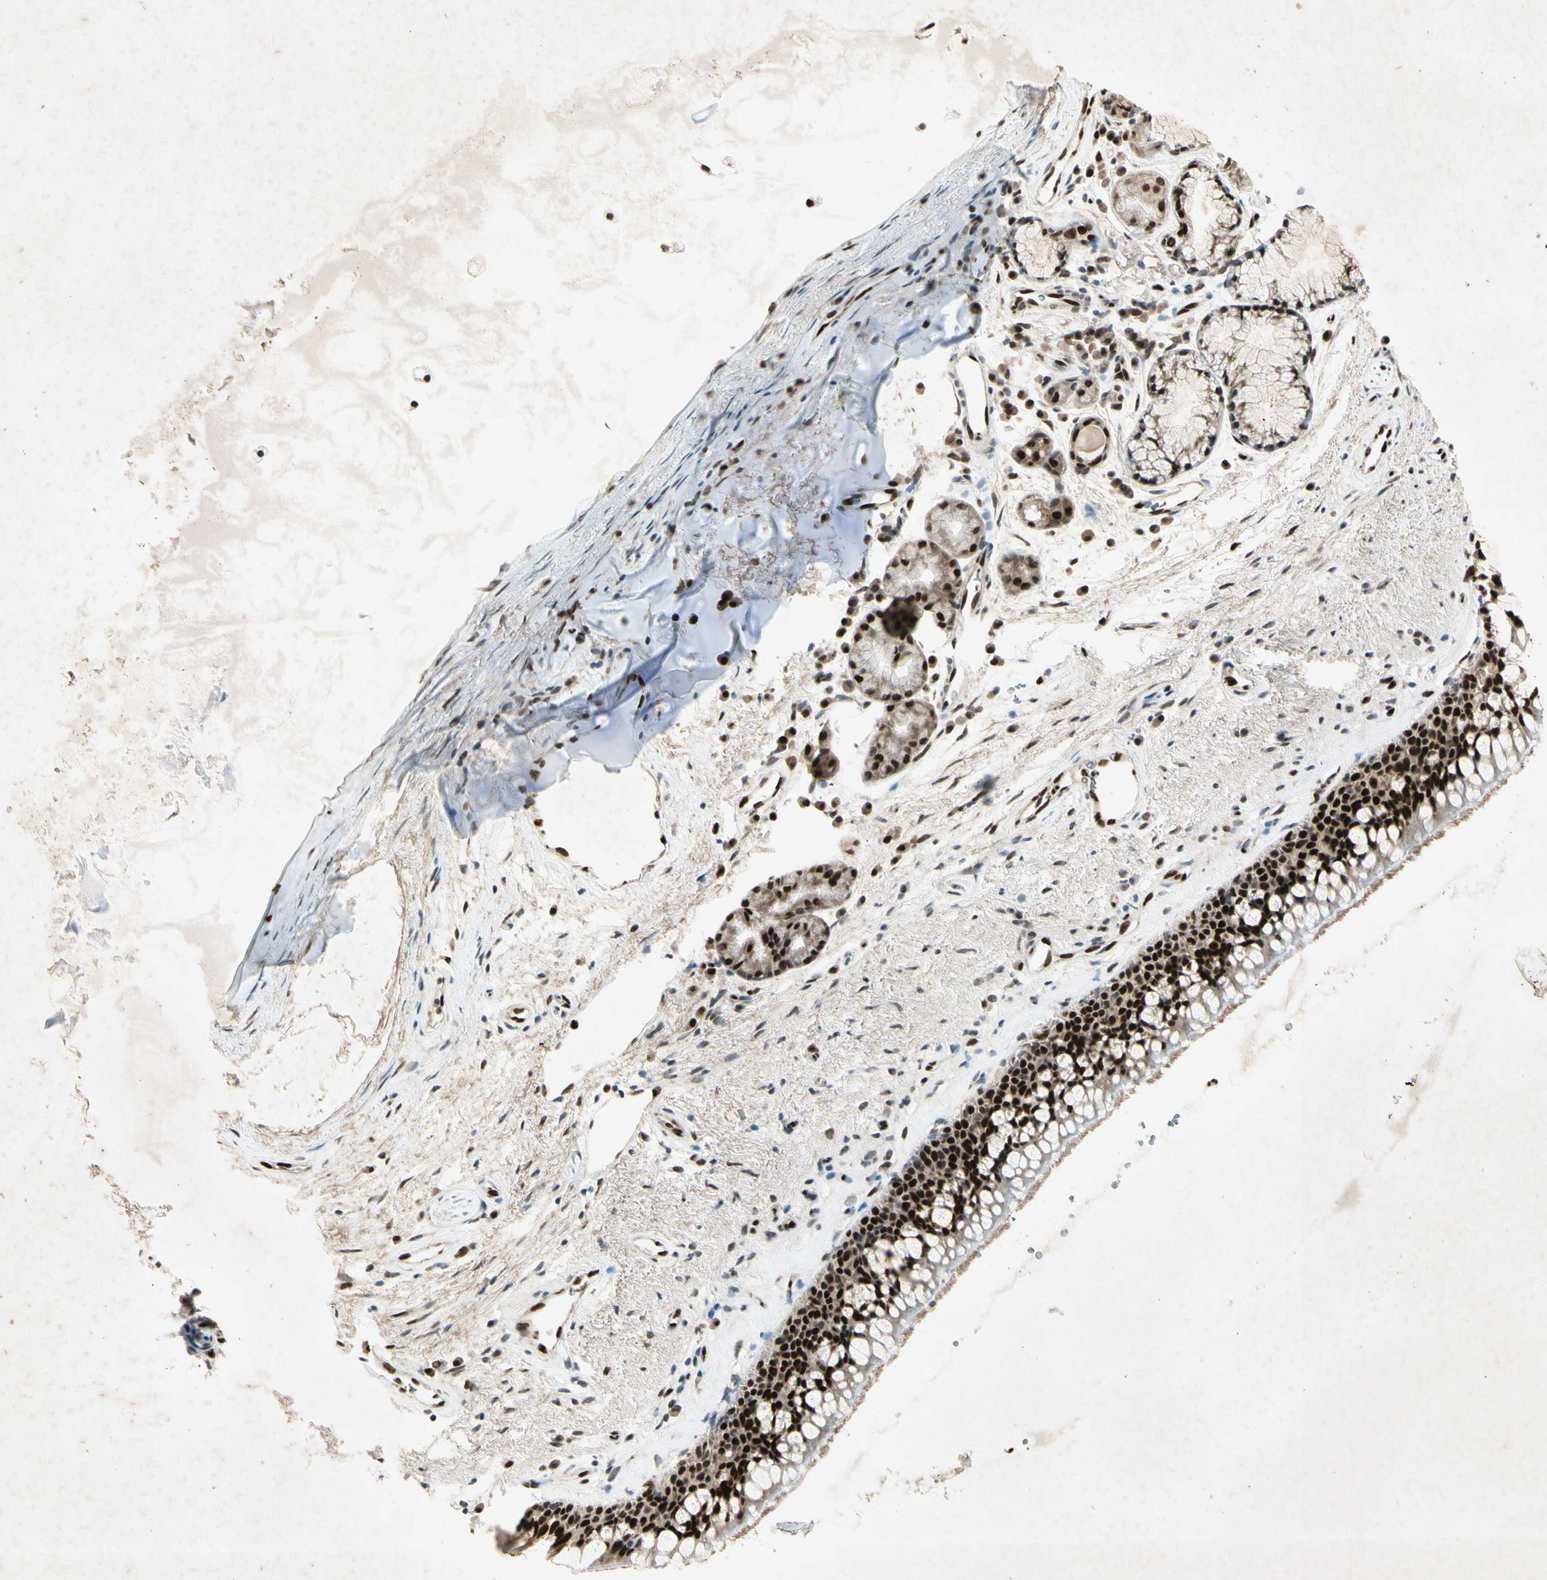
{"staining": {"intensity": "strong", "quantity": ">75%", "location": "cytoplasmic/membranous,nuclear"}, "tissue": "bronchus", "cell_type": "Respiratory epithelial cells", "image_type": "normal", "snomed": [{"axis": "morphology", "description": "Normal tissue, NOS"}, {"axis": "topography", "description": "Bronchus"}], "caption": "Immunohistochemistry (IHC) (DAB) staining of unremarkable bronchus demonstrates strong cytoplasmic/membranous,nuclear protein staining in approximately >75% of respiratory epithelial cells.", "gene": "RNF43", "patient": {"sex": "female", "age": 54}}